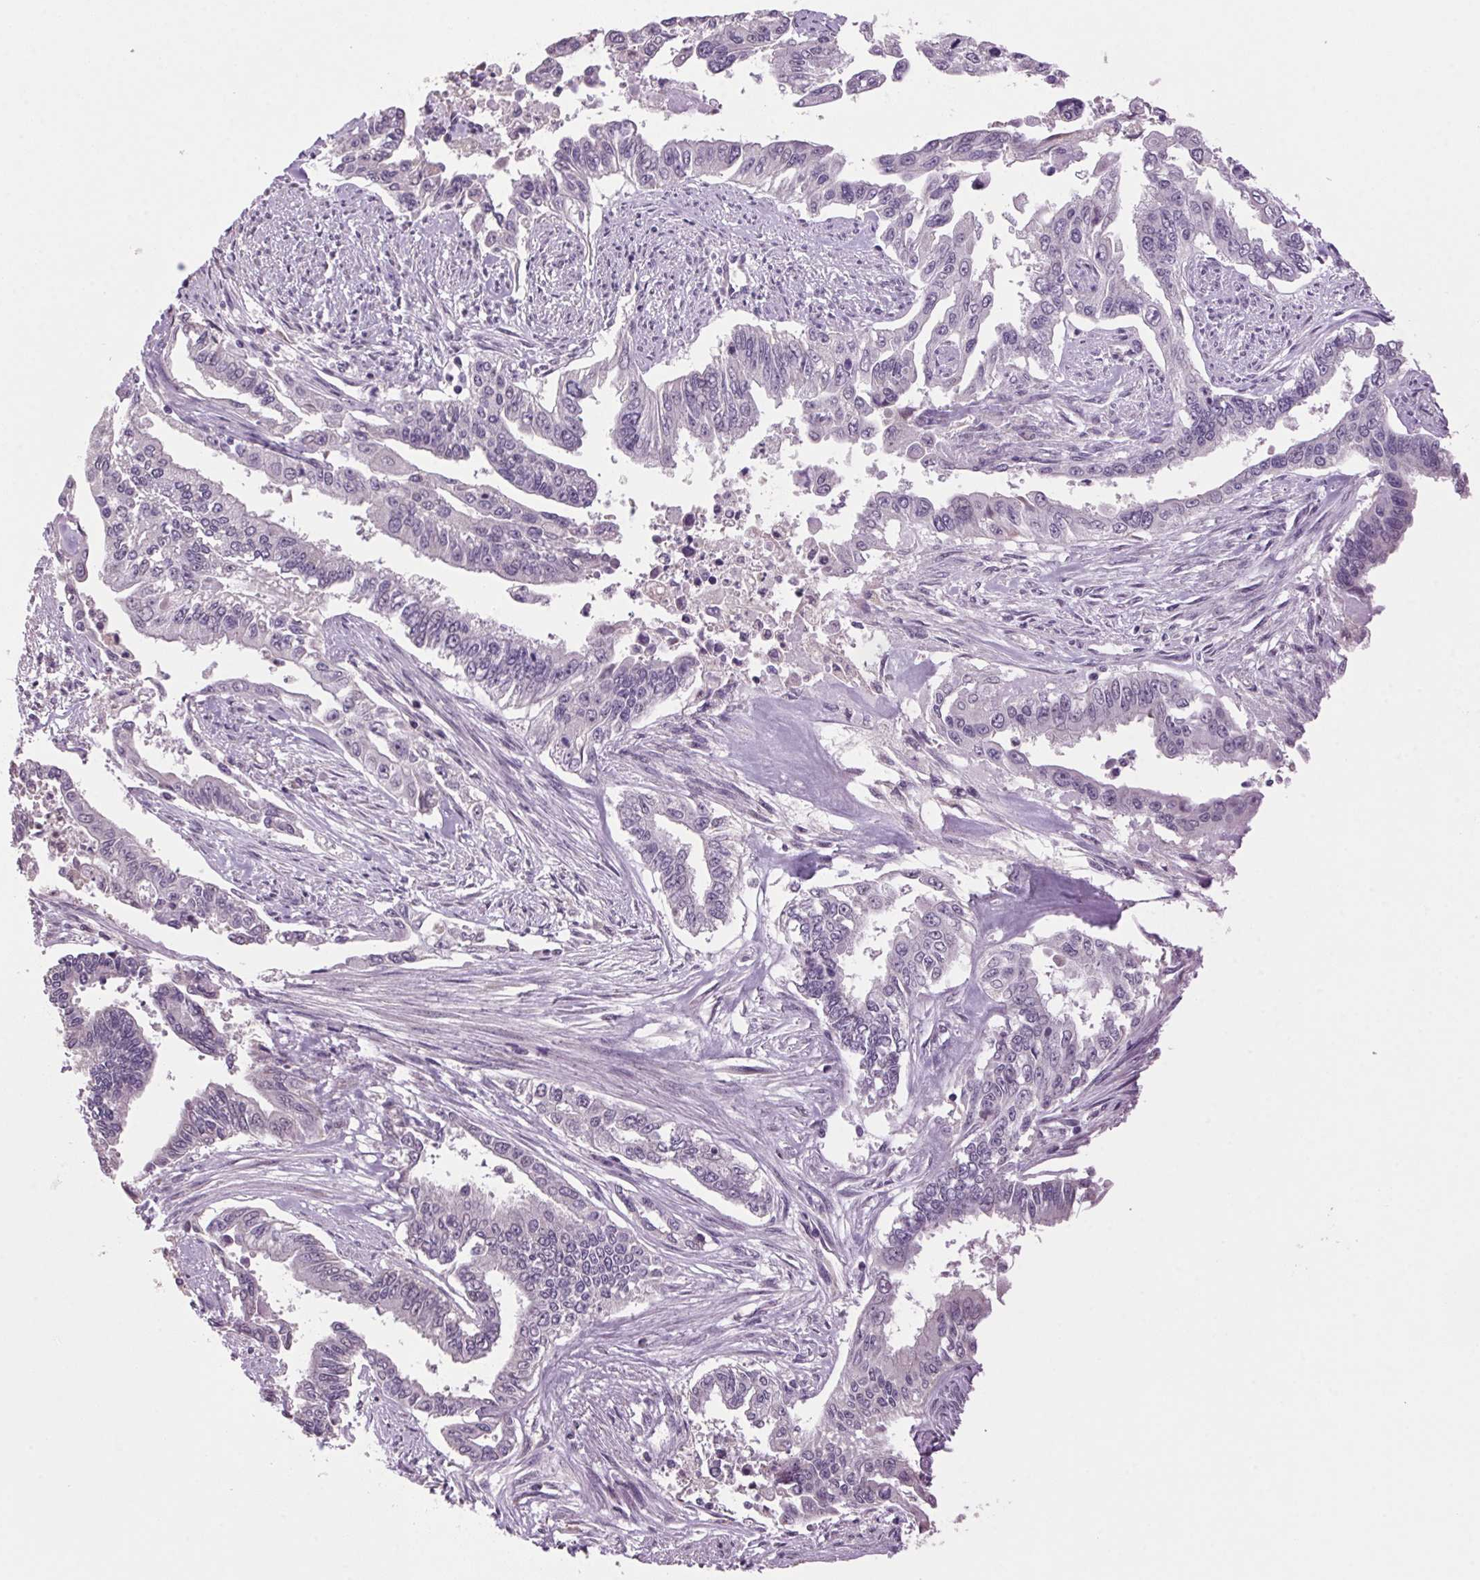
{"staining": {"intensity": "negative", "quantity": "none", "location": "none"}, "tissue": "endometrial cancer", "cell_type": "Tumor cells", "image_type": "cancer", "snomed": [{"axis": "morphology", "description": "Adenocarcinoma, NOS"}, {"axis": "topography", "description": "Uterus"}], "caption": "Immunohistochemistry image of neoplastic tissue: human endometrial adenocarcinoma stained with DAB (3,3'-diaminobenzidine) demonstrates no significant protein expression in tumor cells.", "gene": "VWA3B", "patient": {"sex": "female", "age": 59}}